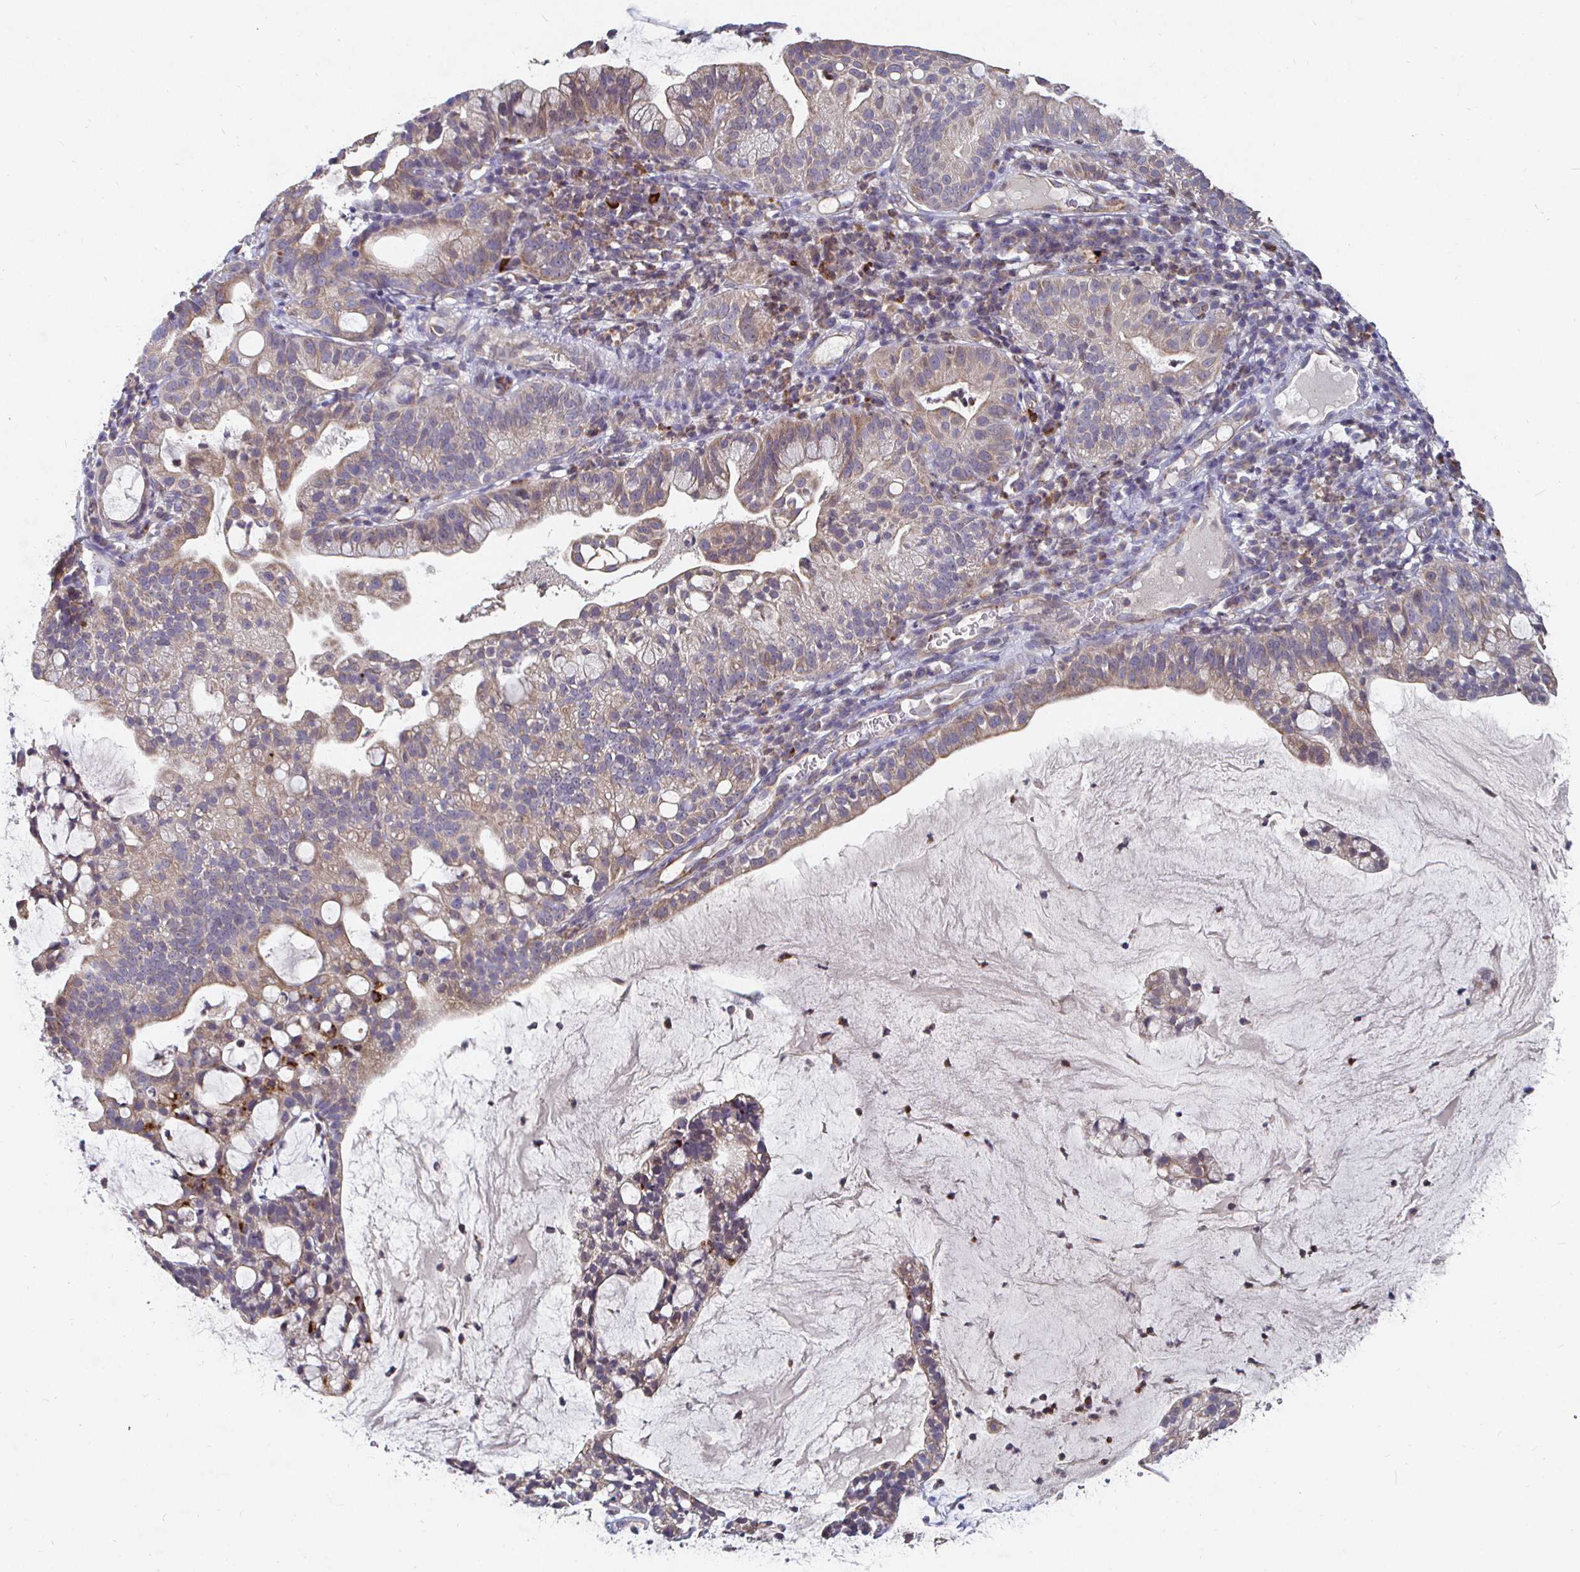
{"staining": {"intensity": "weak", "quantity": ">75%", "location": "cytoplasmic/membranous"}, "tissue": "cervical cancer", "cell_type": "Tumor cells", "image_type": "cancer", "snomed": [{"axis": "morphology", "description": "Adenocarcinoma, NOS"}, {"axis": "topography", "description": "Cervix"}], "caption": "Human adenocarcinoma (cervical) stained with a brown dye demonstrates weak cytoplasmic/membranous positive positivity in about >75% of tumor cells.", "gene": "NRSN1", "patient": {"sex": "female", "age": 41}}